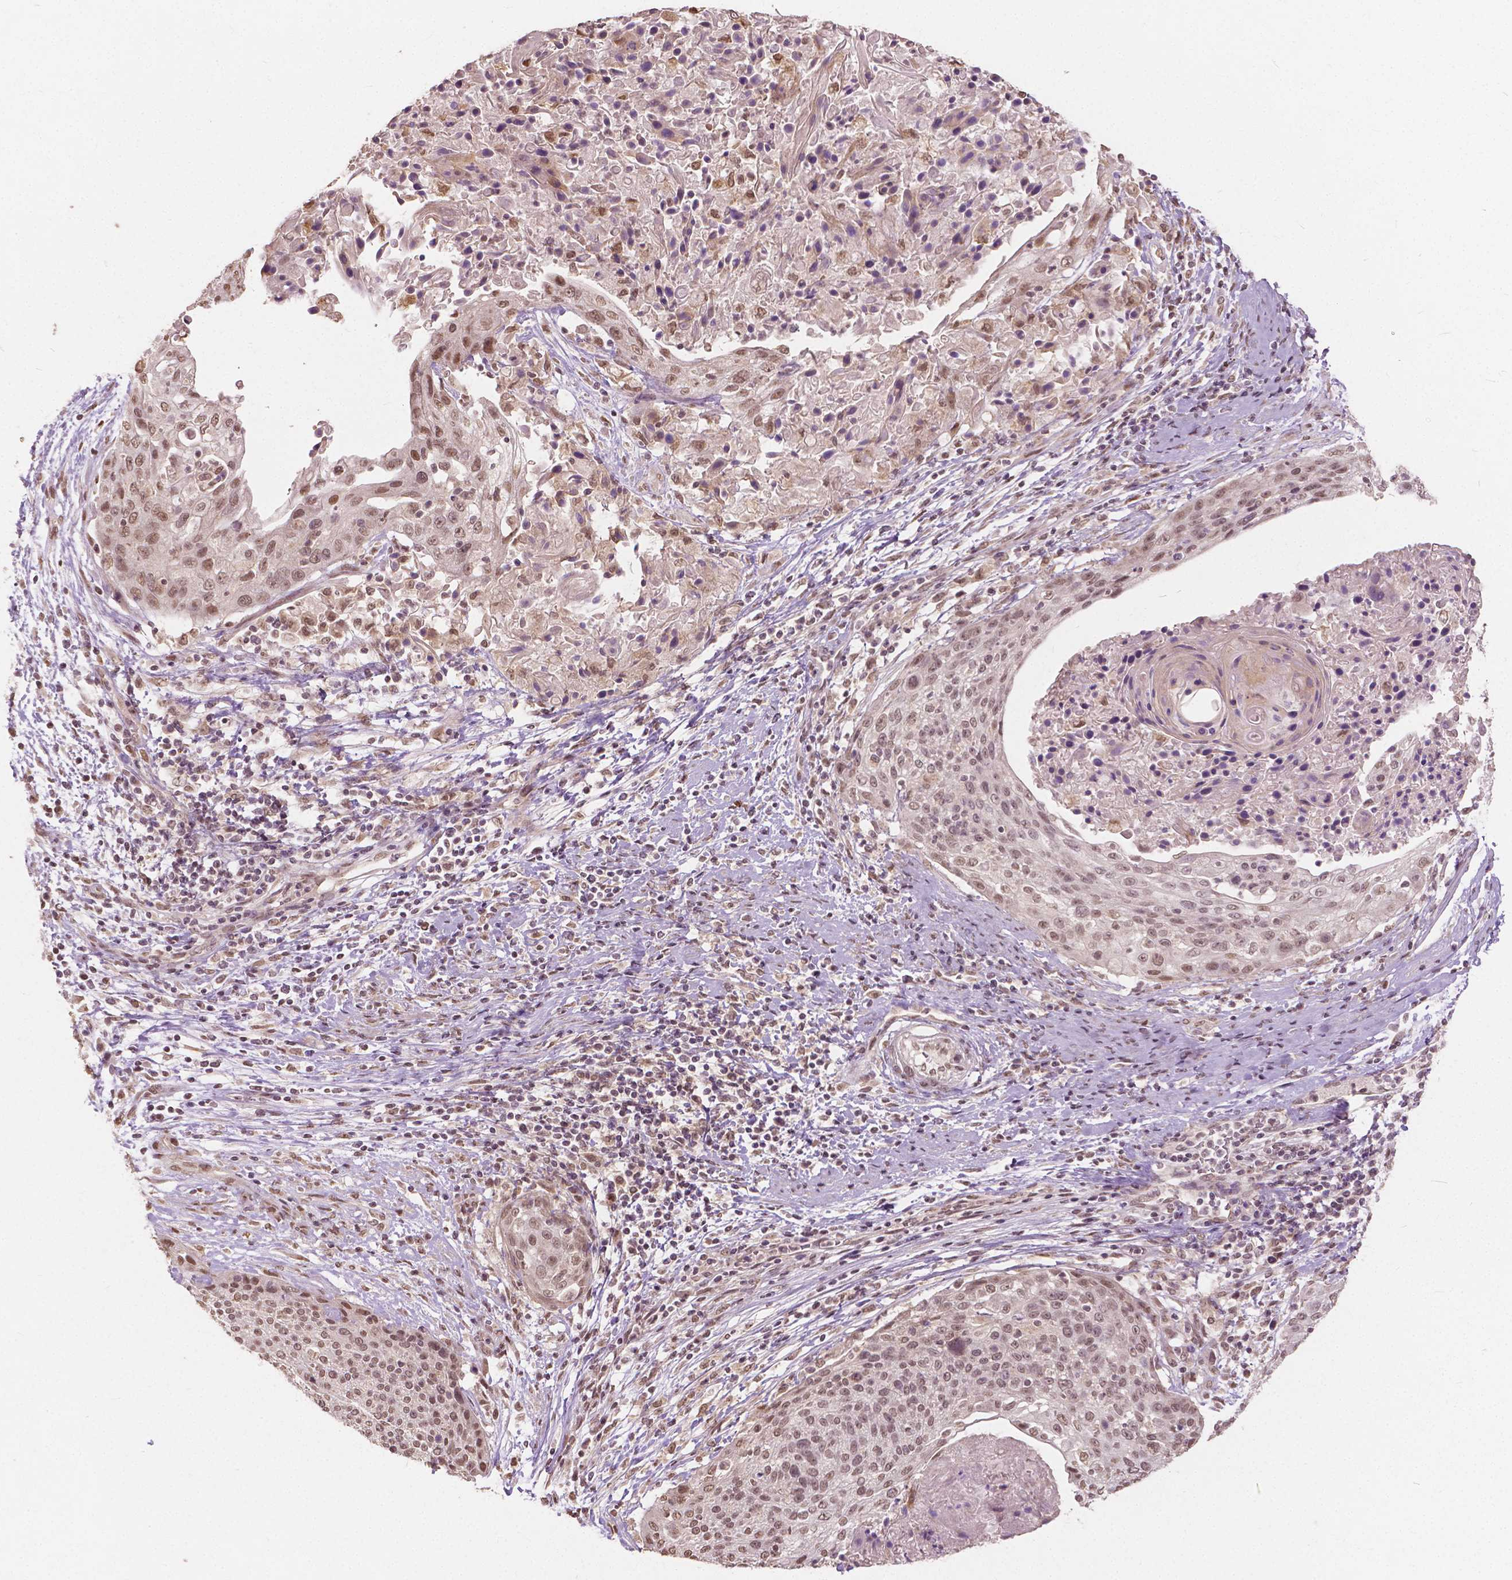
{"staining": {"intensity": "moderate", "quantity": ">75%", "location": "nuclear"}, "tissue": "cervical cancer", "cell_type": "Tumor cells", "image_type": "cancer", "snomed": [{"axis": "morphology", "description": "Squamous cell carcinoma, NOS"}, {"axis": "topography", "description": "Cervix"}], "caption": "A micrograph showing moderate nuclear expression in approximately >75% of tumor cells in cervical cancer (squamous cell carcinoma), as visualized by brown immunohistochemical staining.", "gene": "HOXA10", "patient": {"sex": "female", "age": 31}}